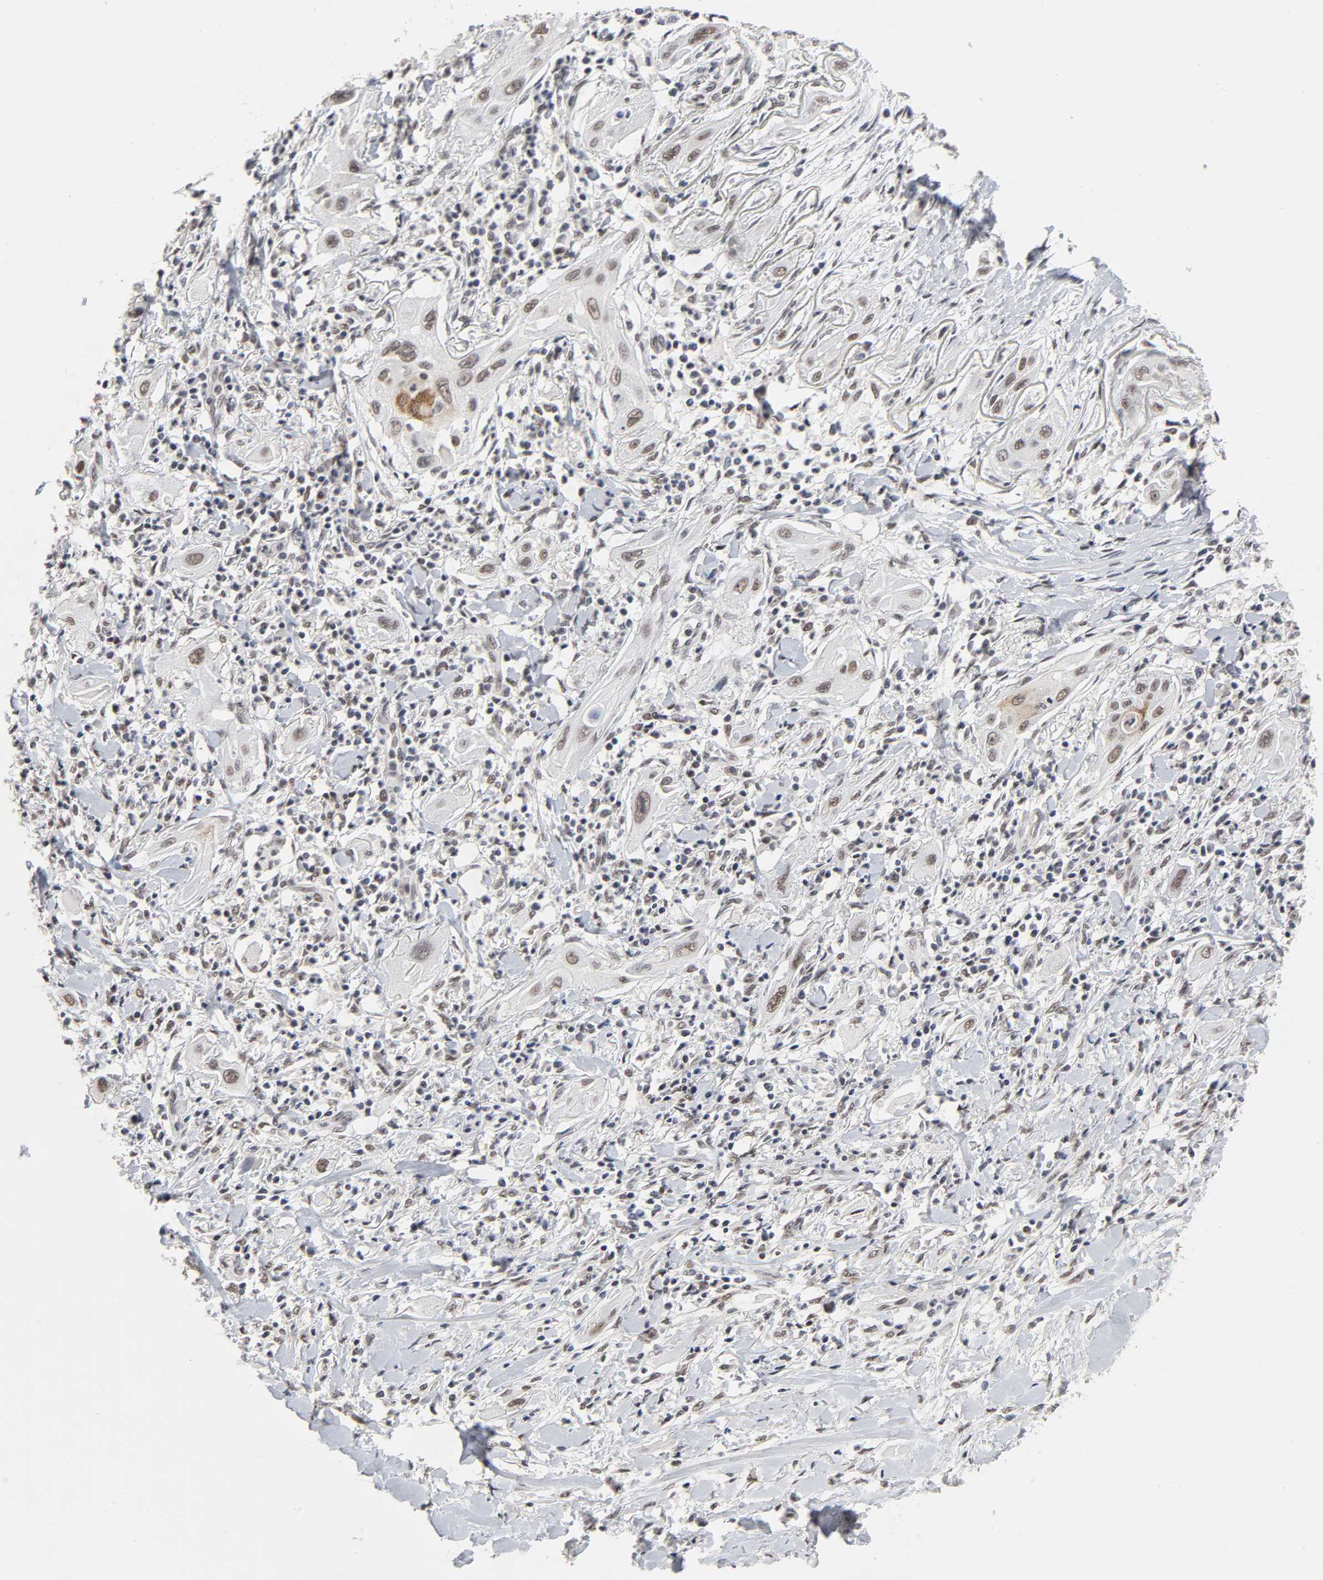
{"staining": {"intensity": "weak", "quantity": ">75%", "location": "nuclear"}, "tissue": "lung cancer", "cell_type": "Tumor cells", "image_type": "cancer", "snomed": [{"axis": "morphology", "description": "Squamous cell carcinoma, NOS"}, {"axis": "topography", "description": "Lung"}], "caption": "IHC of lung squamous cell carcinoma reveals low levels of weak nuclear expression in about >75% of tumor cells.", "gene": "TRIM33", "patient": {"sex": "female", "age": 47}}